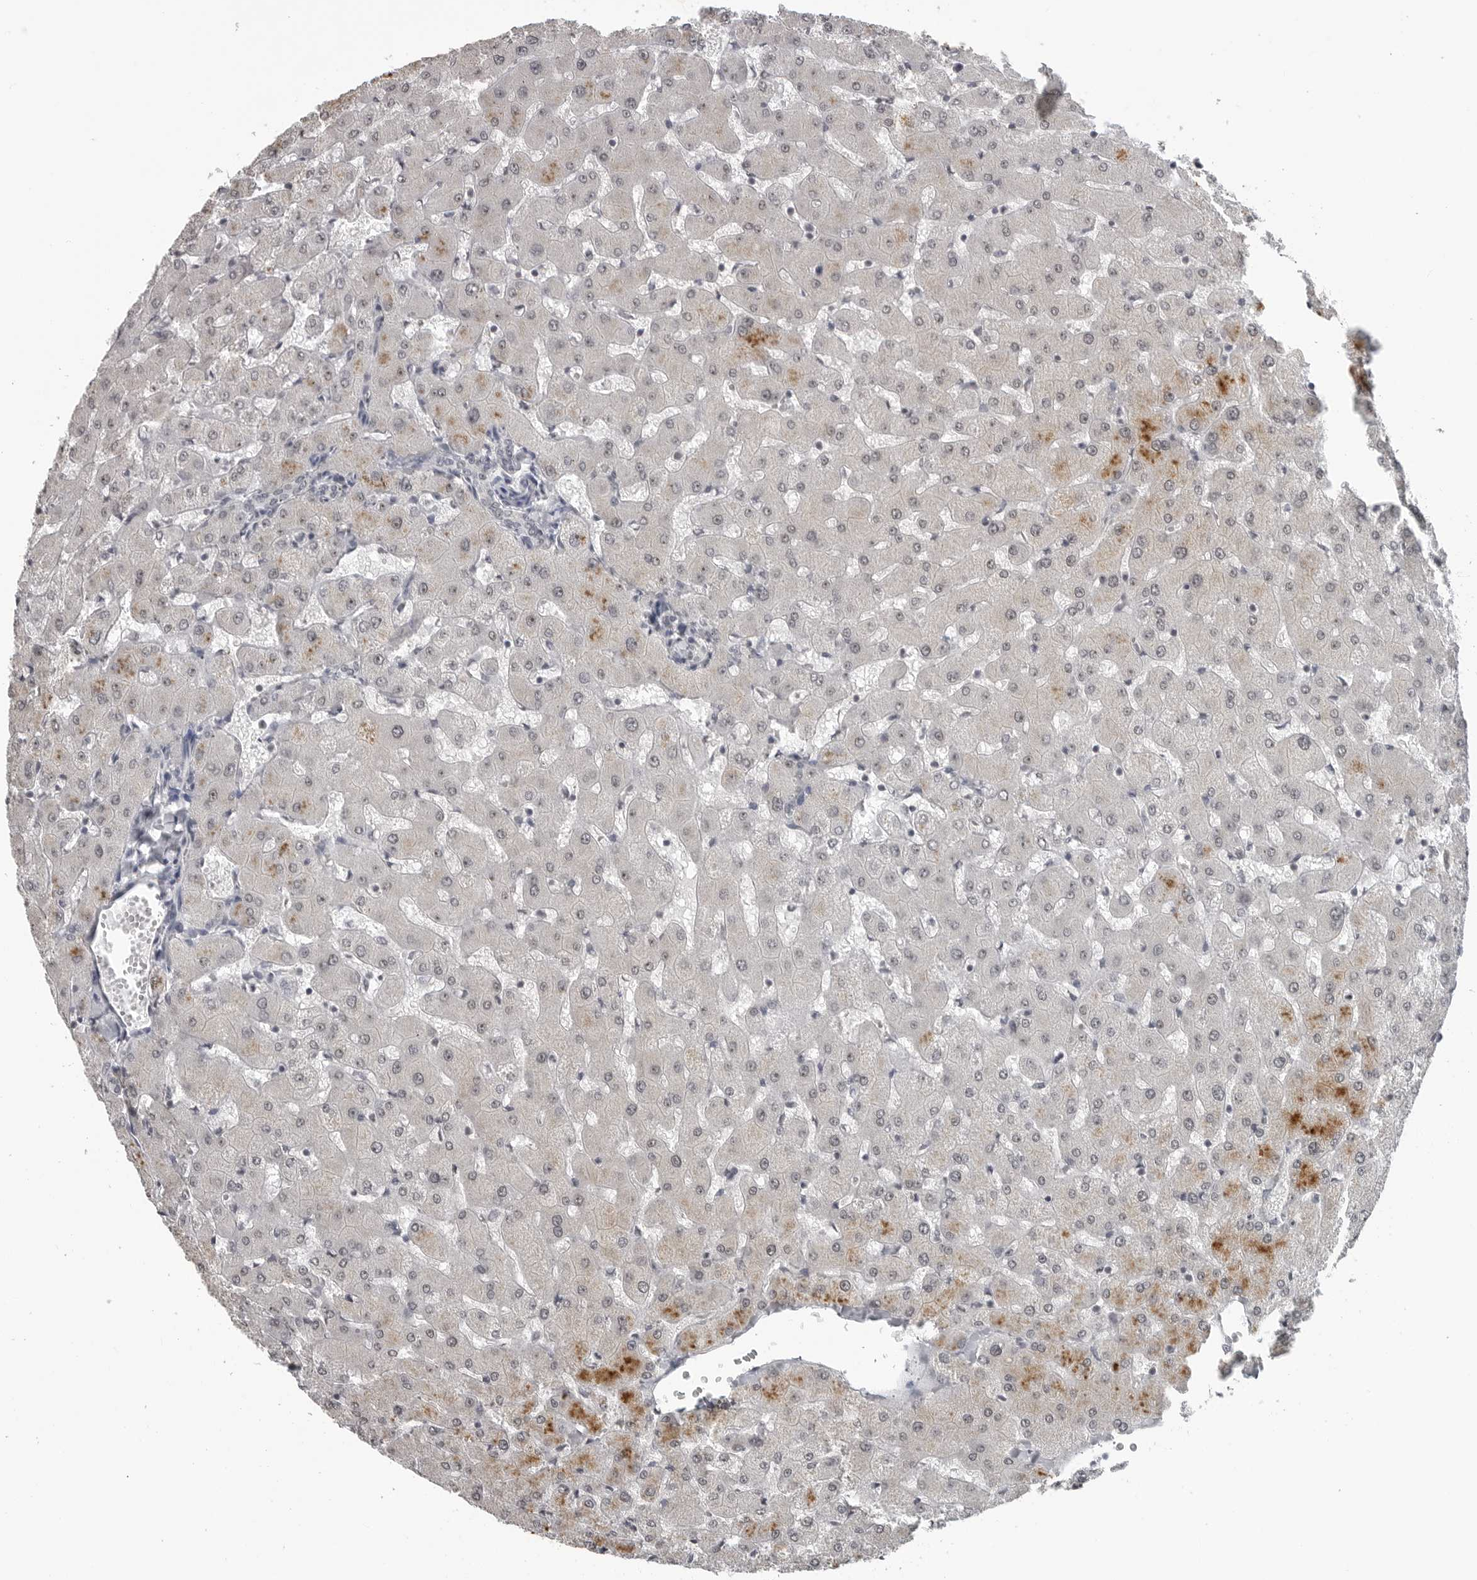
{"staining": {"intensity": "negative", "quantity": "none", "location": "none"}, "tissue": "liver", "cell_type": "Cholangiocytes", "image_type": "normal", "snomed": [{"axis": "morphology", "description": "Normal tissue, NOS"}, {"axis": "topography", "description": "Liver"}], "caption": "The photomicrograph displays no significant staining in cholangiocytes of liver.", "gene": "DDX54", "patient": {"sex": "female", "age": 63}}